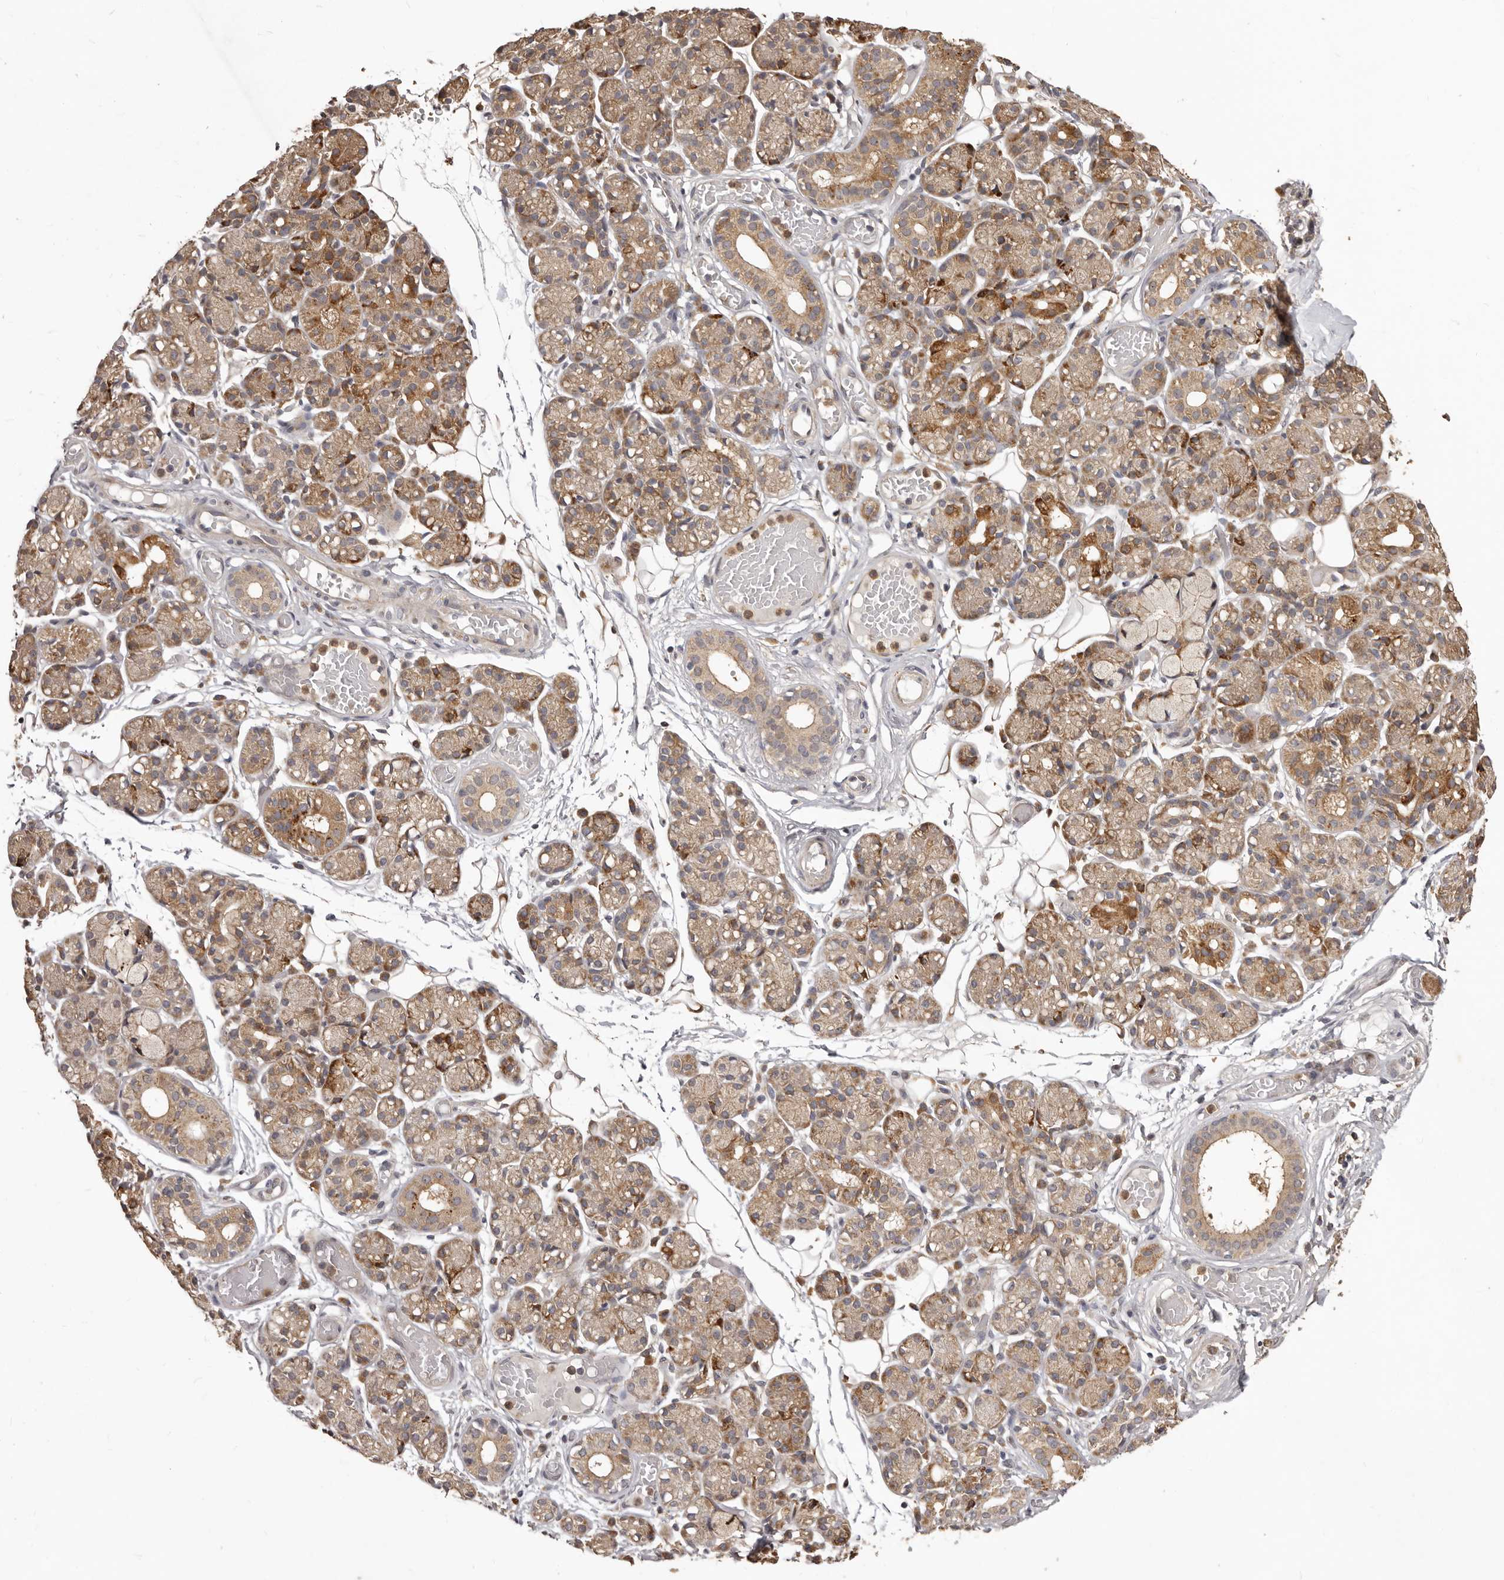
{"staining": {"intensity": "moderate", "quantity": "25%-75%", "location": "cytoplasmic/membranous"}, "tissue": "salivary gland", "cell_type": "Glandular cells", "image_type": "normal", "snomed": [{"axis": "morphology", "description": "Normal tissue, NOS"}, {"axis": "topography", "description": "Salivary gland"}], "caption": "High-magnification brightfield microscopy of normal salivary gland stained with DAB (brown) and counterstained with hematoxylin (blue). glandular cells exhibit moderate cytoplasmic/membranous expression is appreciated in about25%-75% of cells.", "gene": "RNF187", "patient": {"sex": "male", "age": 63}}